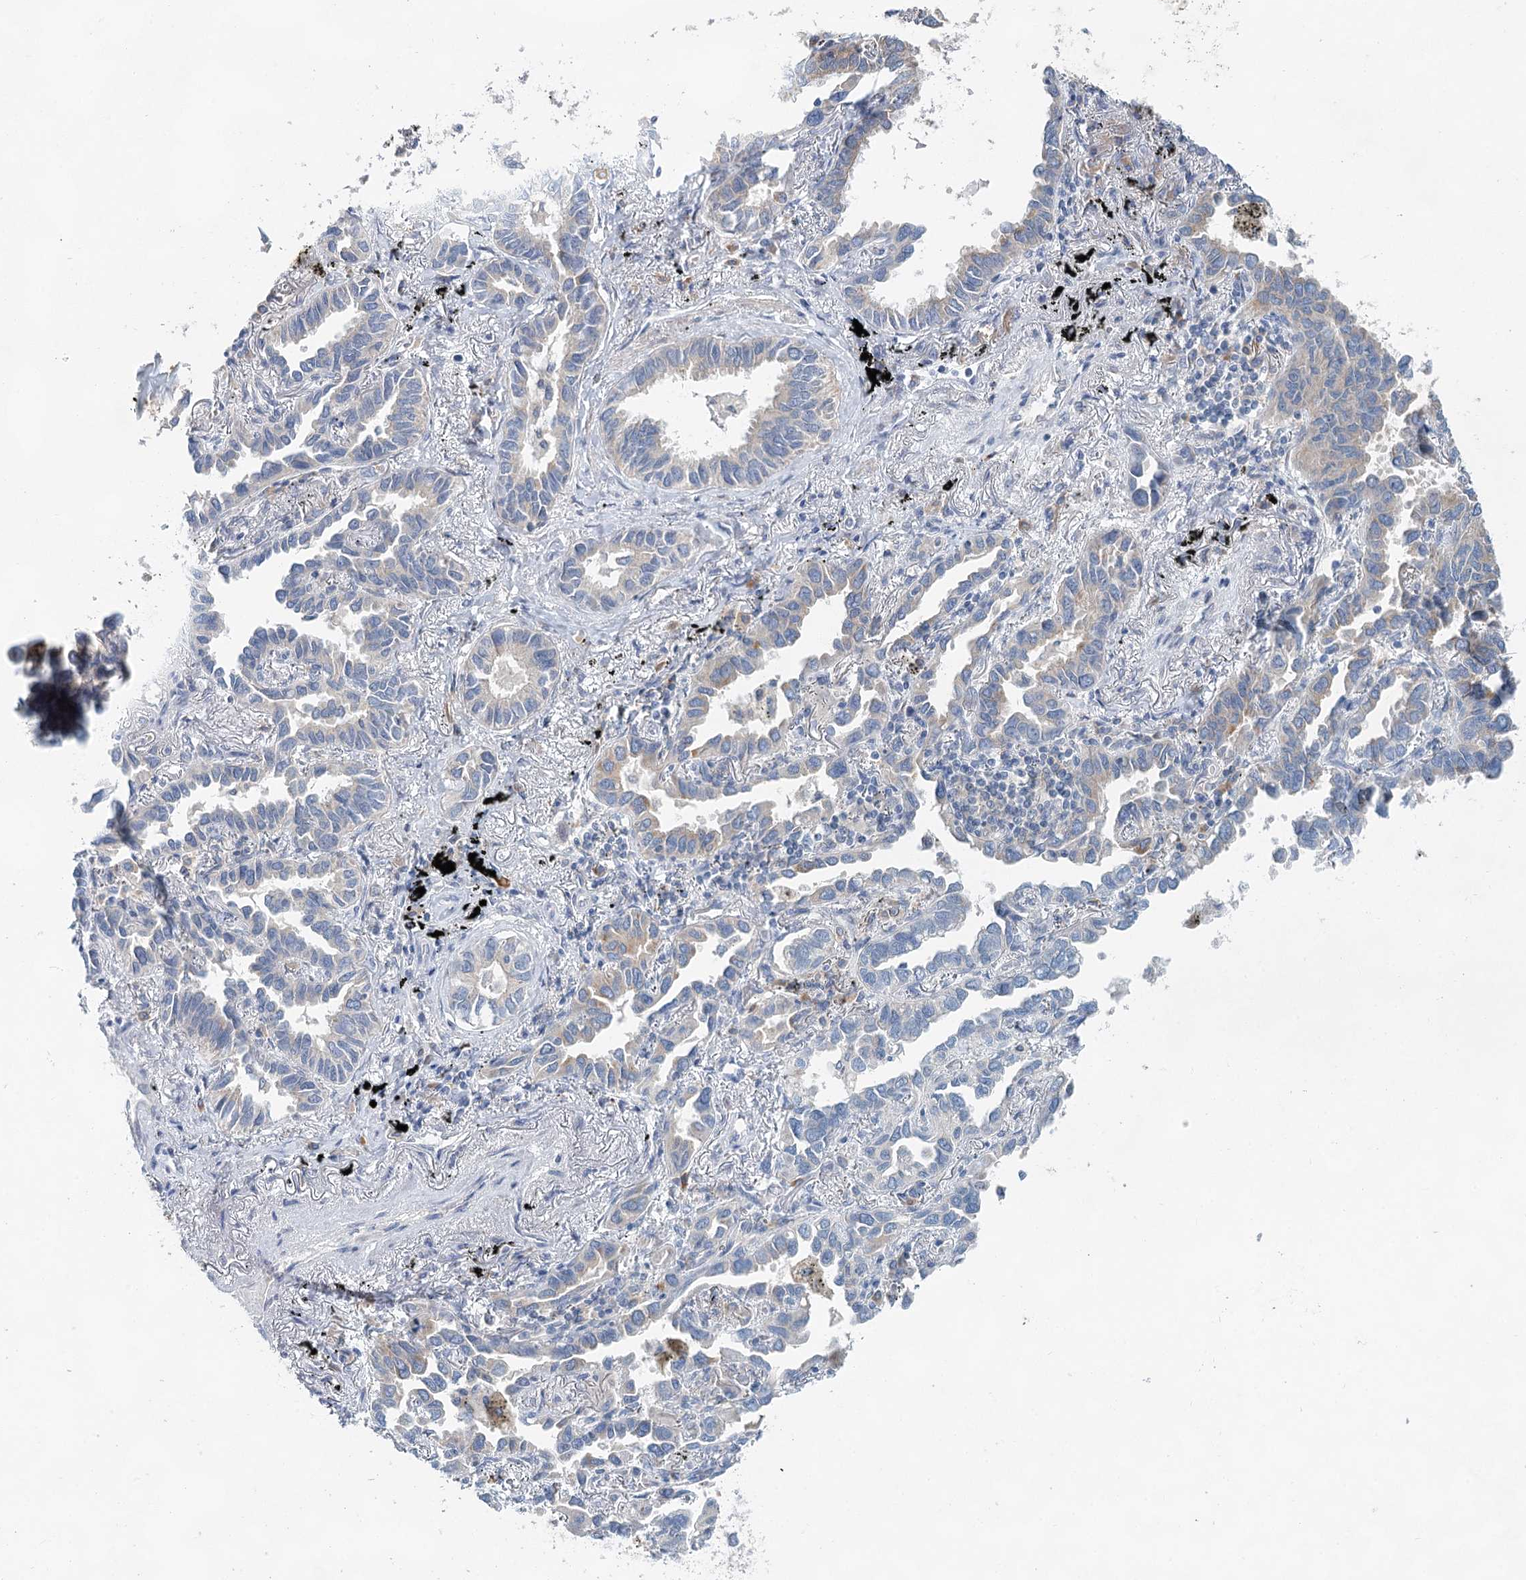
{"staining": {"intensity": "weak", "quantity": "<25%", "location": "cytoplasmic/membranous"}, "tissue": "lung cancer", "cell_type": "Tumor cells", "image_type": "cancer", "snomed": [{"axis": "morphology", "description": "Adenocarcinoma, NOS"}, {"axis": "topography", "description": "Lung"}], "caption": "Tumor cells are negative for protein expression in human lung cancer.", "gene": "BLTP1", "patient": {"sex": "male", "age": 67}}